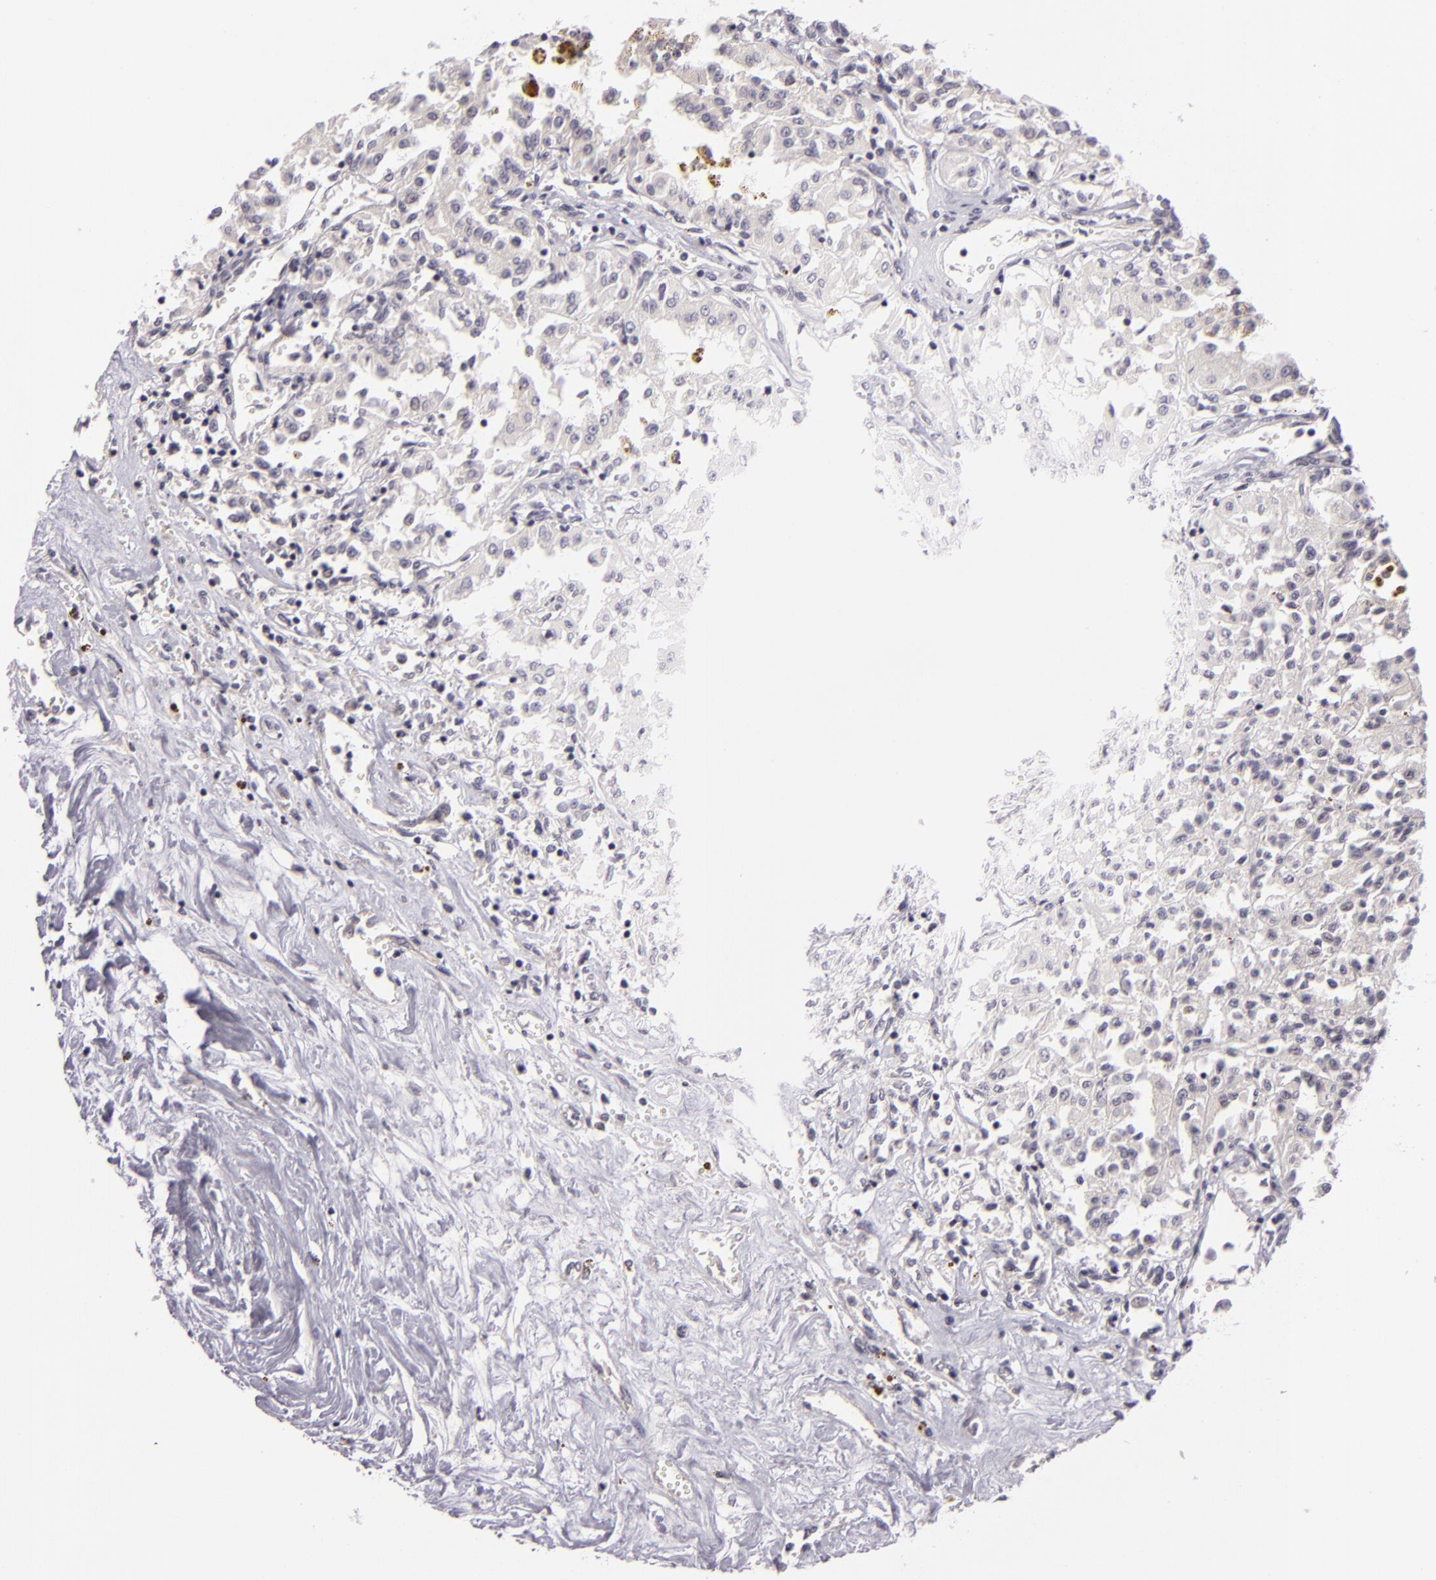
{"staining": {"intensity": "negative", "quantity": "none", "location": "none"}, "tissue": "renal cancer", "cell_type": "Tumor cells", "image_type": "cancer", "snomed": [{"axis": "morphology", "description": "Adenocarcinoma, NOS"}, {"axis": "topography", "description": "Kidney"}], "caption": "Protein analysis of renal adenocarcinoma reveals no significant positivity in tumor cells.", "gene": "EGFL6", "patient": {"sex": "male", "age": 78}}